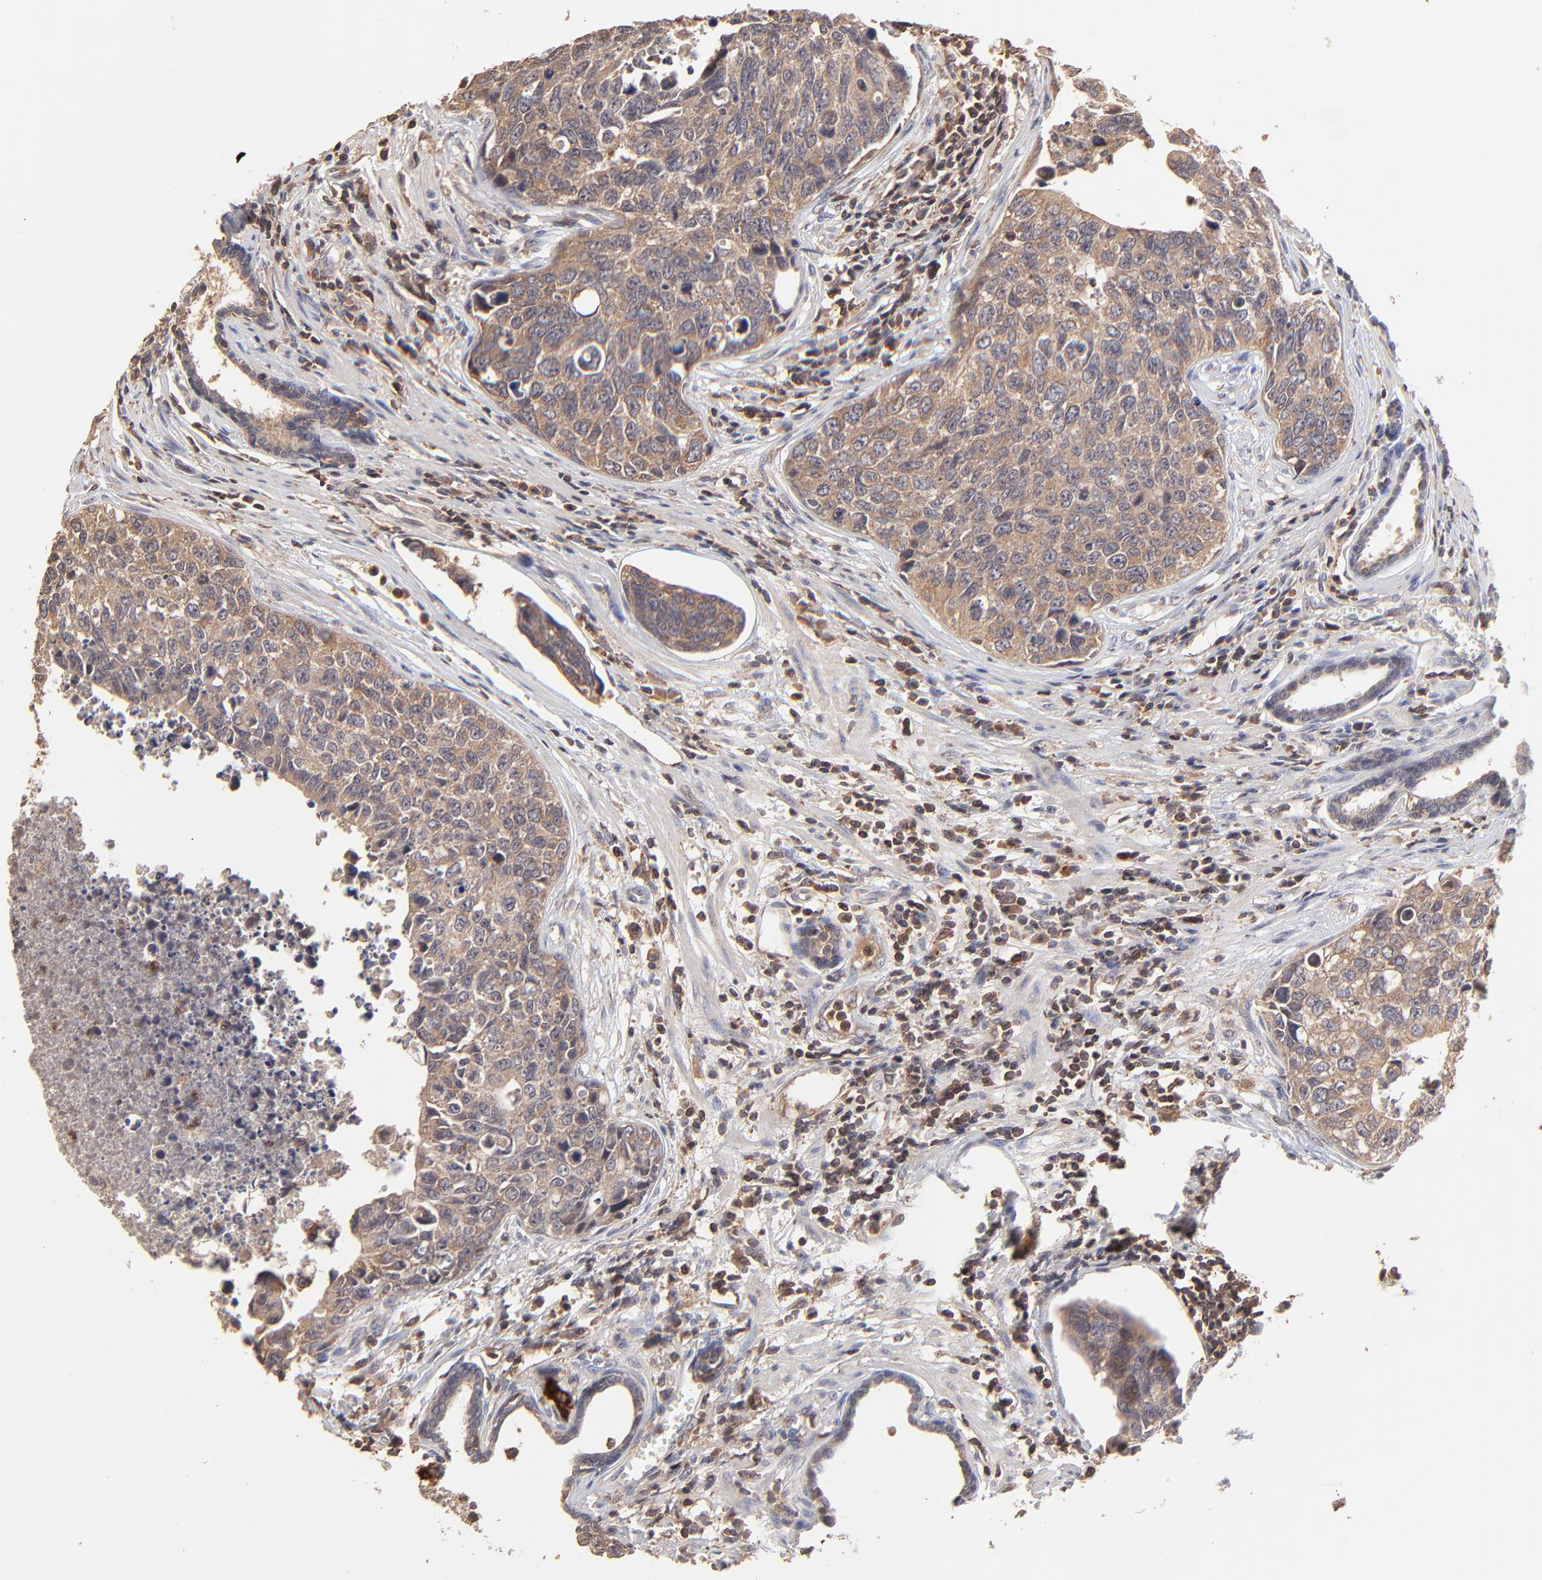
{"staining": {"intensity": "strong", "quantity": ">75%", "location": "cytoplasmic/membranous"}, "tissue": "urothelial cancer", "cell_type": "Tumor cells", "image_type": "cancer", "snomed": [{"axis": "morphology", "description": "Urothelial carcinoma, High grade"}, {"axis": "topography", "description": "Urinary bladder"}], "caption": "Immunohistochemistry of human urothelial cancer exhibits high levels of strong cytoplasmic/membranous staining in about >75% of tumor cells.", "gene": "STON2", "patient": {"sex": "male", "age": 81}}